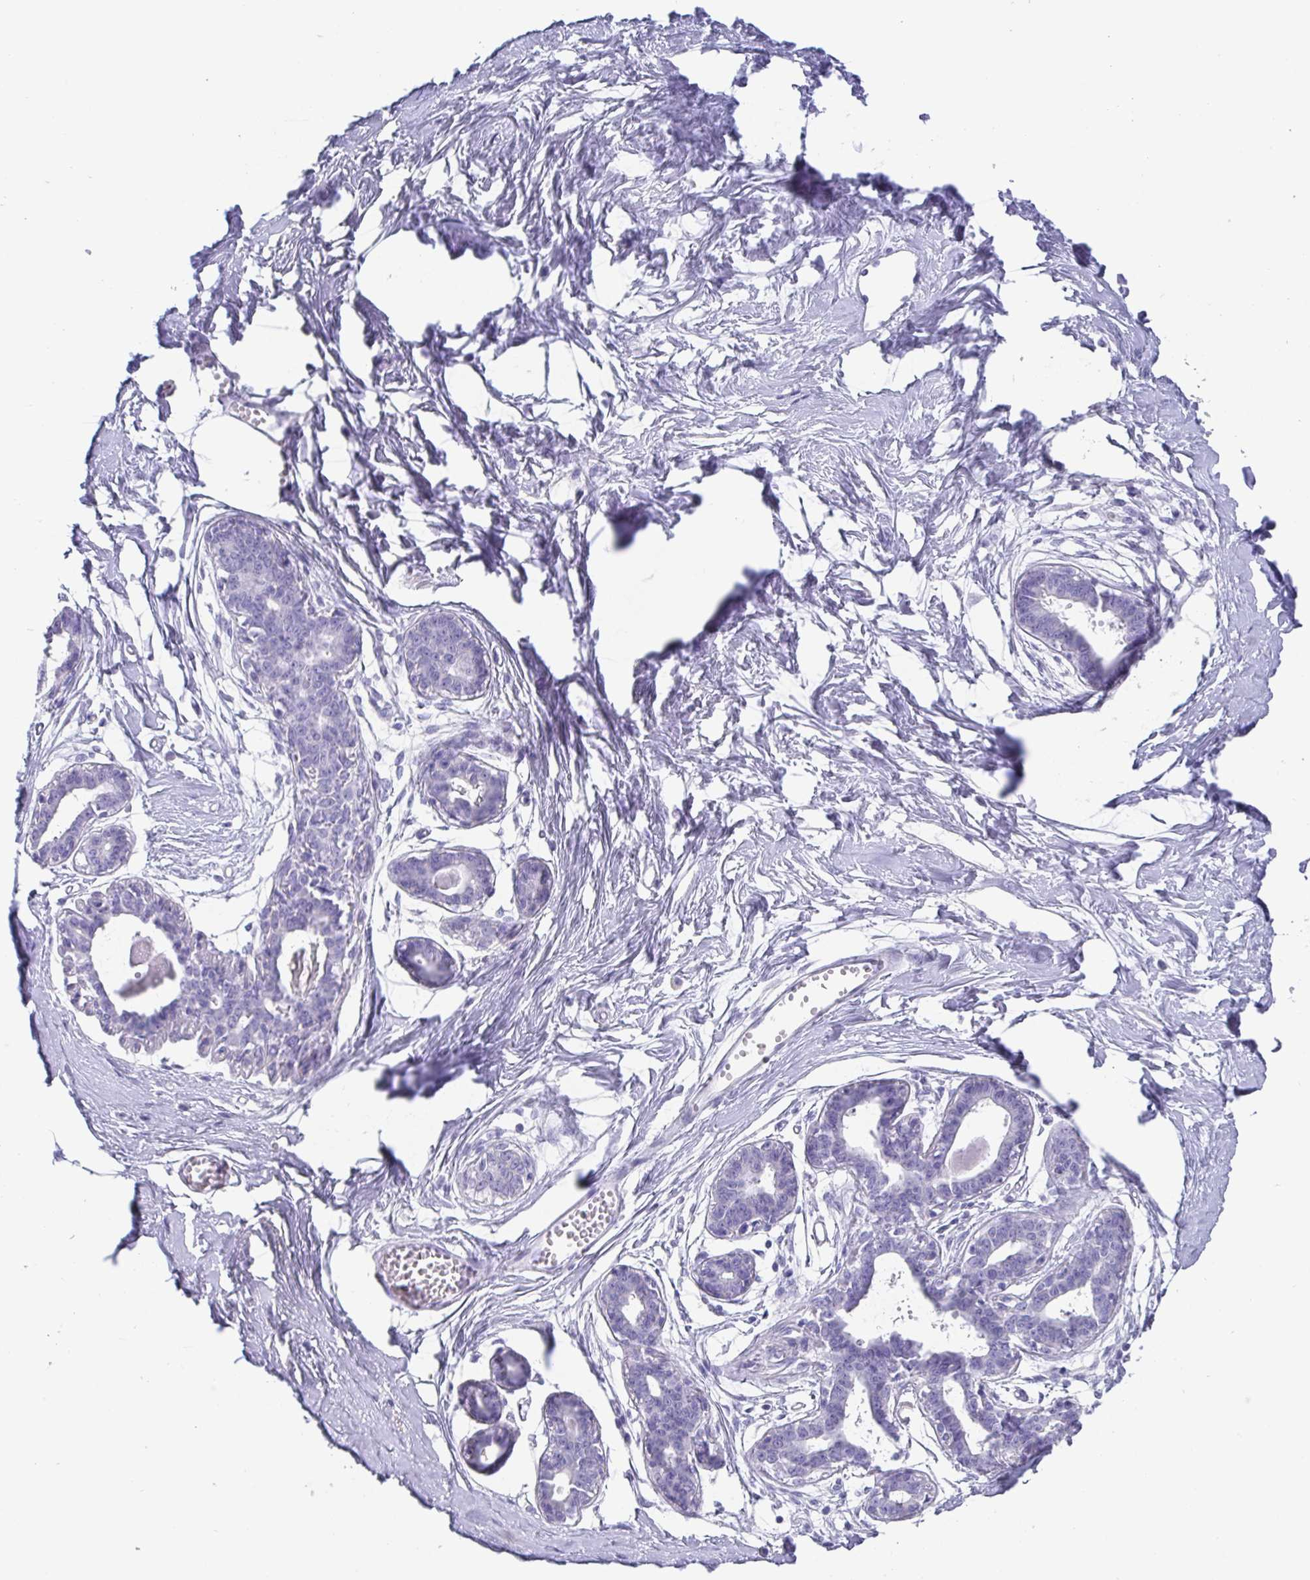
{"staining": {"intensity": "negative", "quantity": "none", "location": "none"}, "tissue": "breast", "cell_type": "Adipocytes", "image_type": "normal", "snomed": [{"axis": "morphology", "description": "Normal tissue, NOS"}, {"axis": "topography", "description": "Breast"}], "caption": "IHC micrograph of benign human breast stained for a protein (brown), which reveals no positivity in adipocytes.", "gene": "SCGN", "patient": {"sex": "female", "age": 45}}